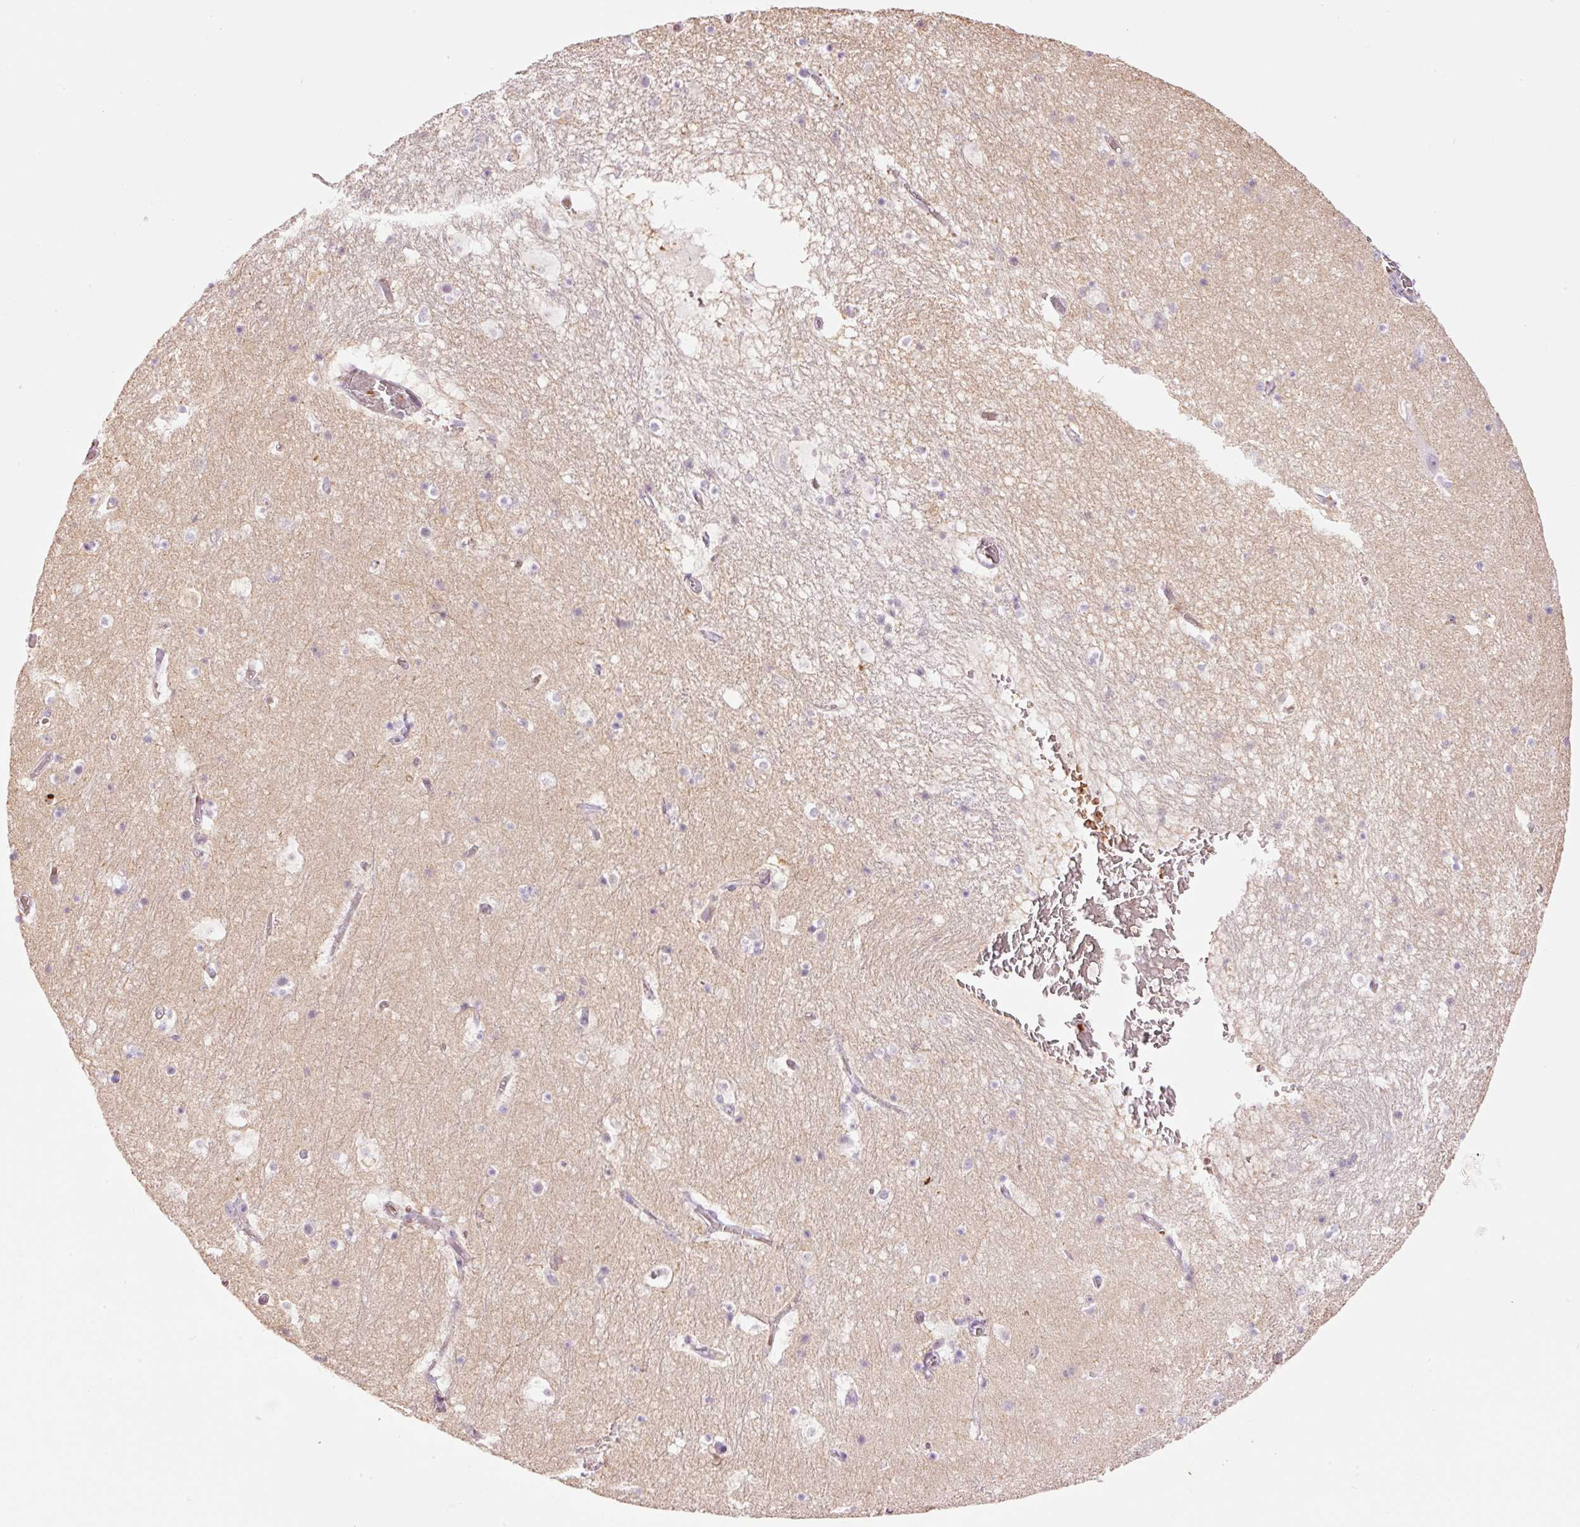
{"staining": {"intensity": "negative", "quantity": "none", "location": "none"}, "tissue": "hippocampus", "cell_type": "Glial cells", "image_type": "normal", "snomed": [{"axis": "morphology", "description": "Normal tissue, NOS"}, {"axis": "topography", "description": "Hippocampus"}], "caption": "IHC histopathology image of normal hippocampus: human hippocampus stained with DAB displays no significant protein expression in glial cells.", "gene": "LY6G6D", "patient": {"sex": "female", "age": 52}}